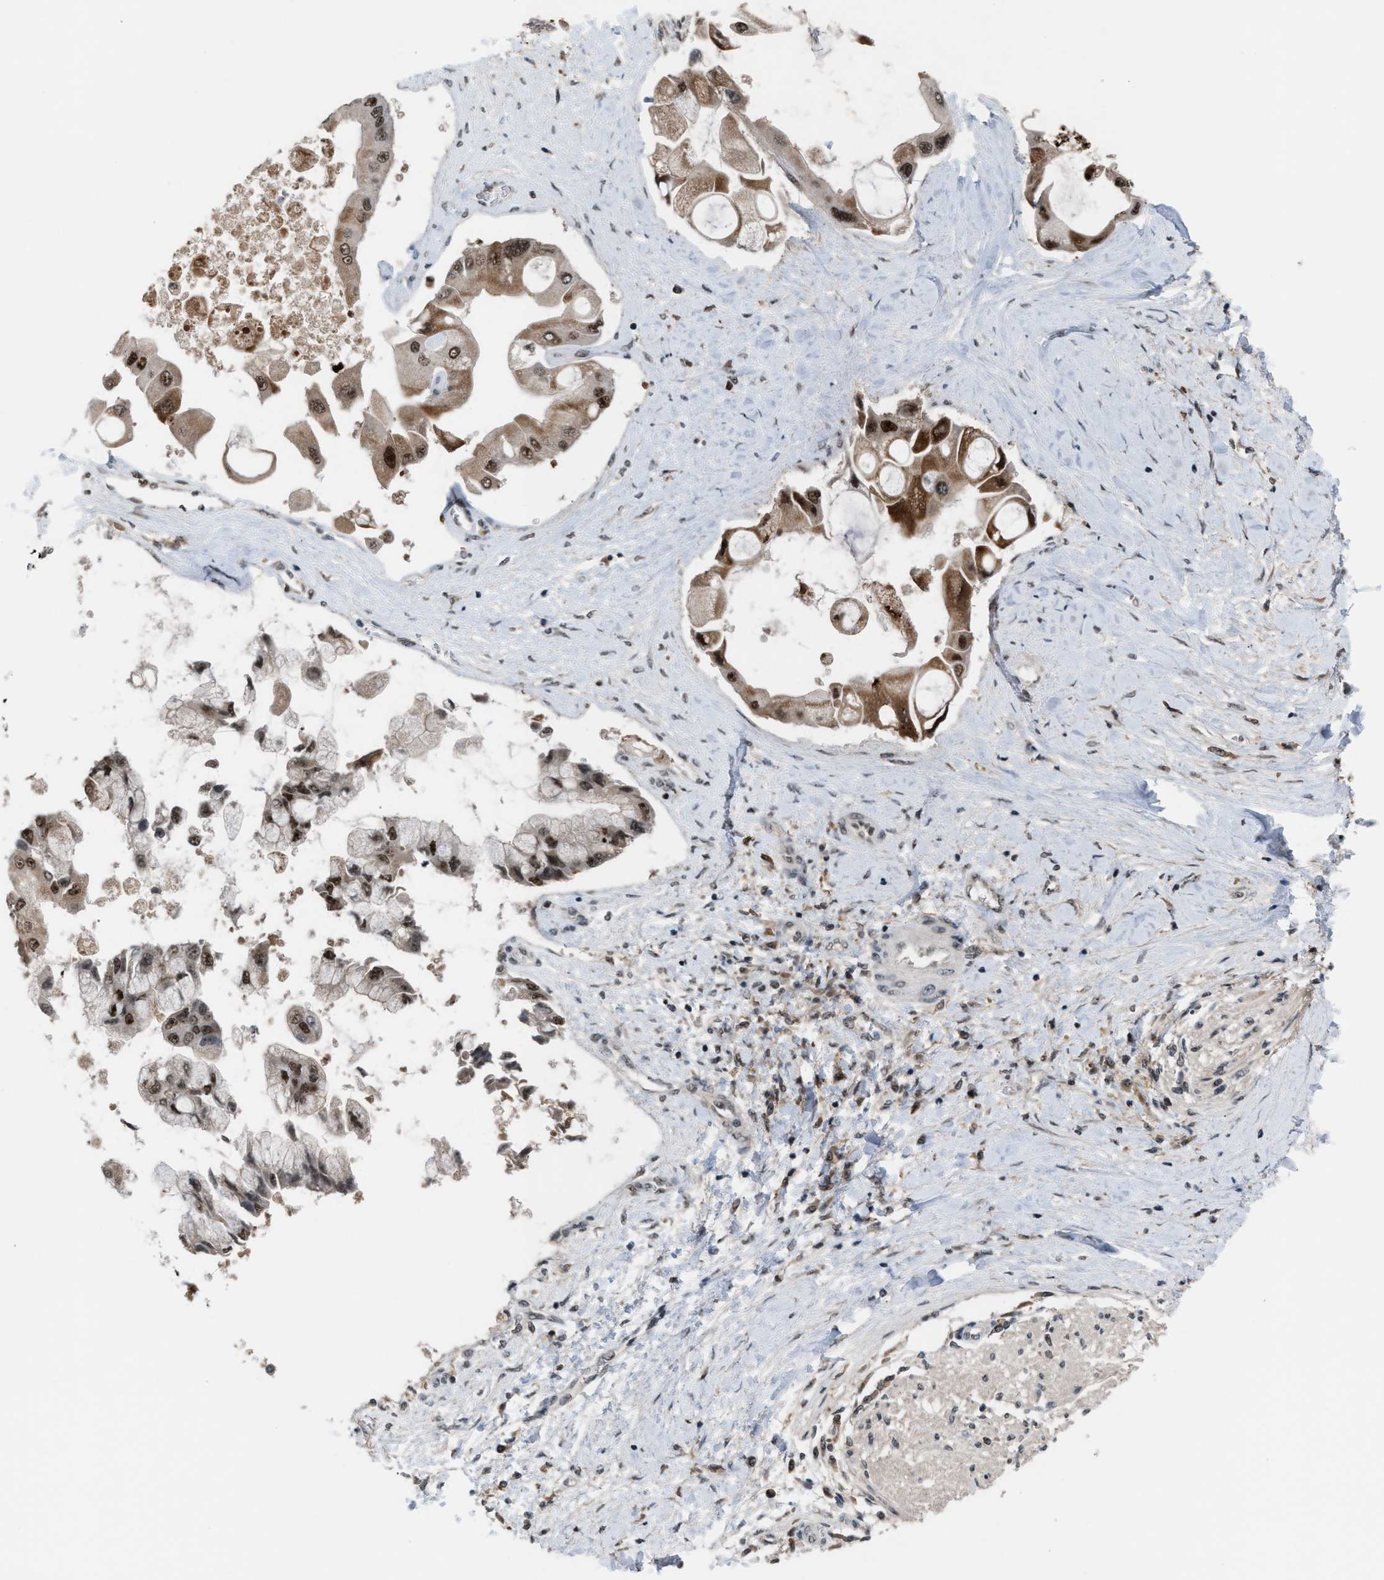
{"staining": {"intensity": "strong", "quantity": ">75%", "location": "cytoplasmic/membranous,nuclear"}, "tissue": "liver cancer", "cell_type": "Tumor cells", "image_type": "cancer", "snomed": [{"axis": "morphology", "description": "Cholangiocarcinoma"}, {"axis": "topography", "description": "Liver"}], "caption": "Tumor cells exhibit high levels of strong cytoplasmic/membranous and nuclear positivity in approximately >75% of cells in liver cancer.", "gene": "PRPF4", "patient": {"sex": "male", "age": 50}}